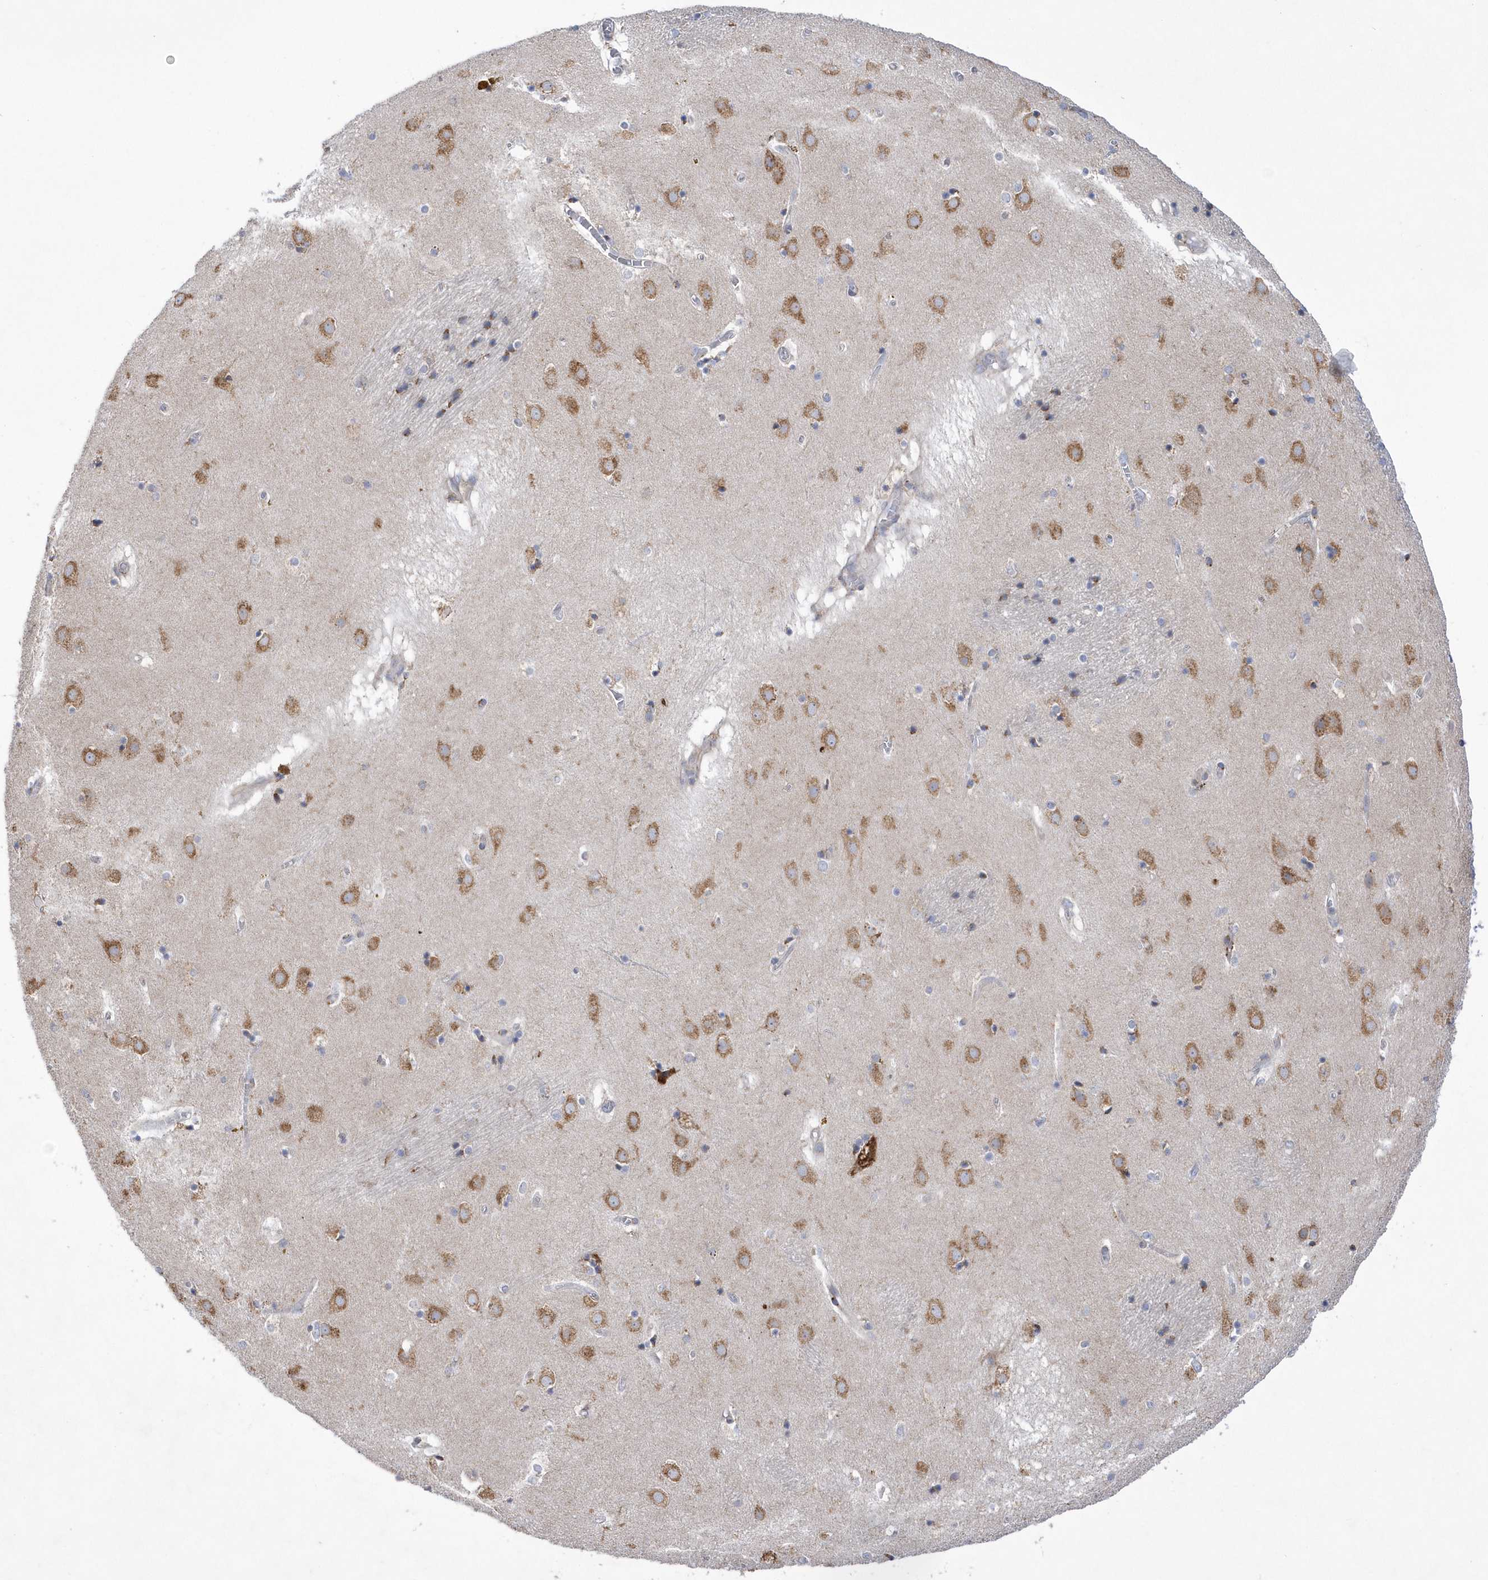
{"staining": {"intensity": "negative", "quantity": "none", "location": "none"}, "tissue": "caudate", "cell_type": "Glial cells", "image_type": "normal", "snomed": [{"axis": "morphology", "description": "Normal tissue, NOS"}, {"axis": "topography", "description": "Lateral ventricle wall"}], "caption": "Immunohistochemical staining of benign human caudate shows no significant positivity in glial cells.", "gene": "MED31", "patient": {"sex": "male", "age": 70}}